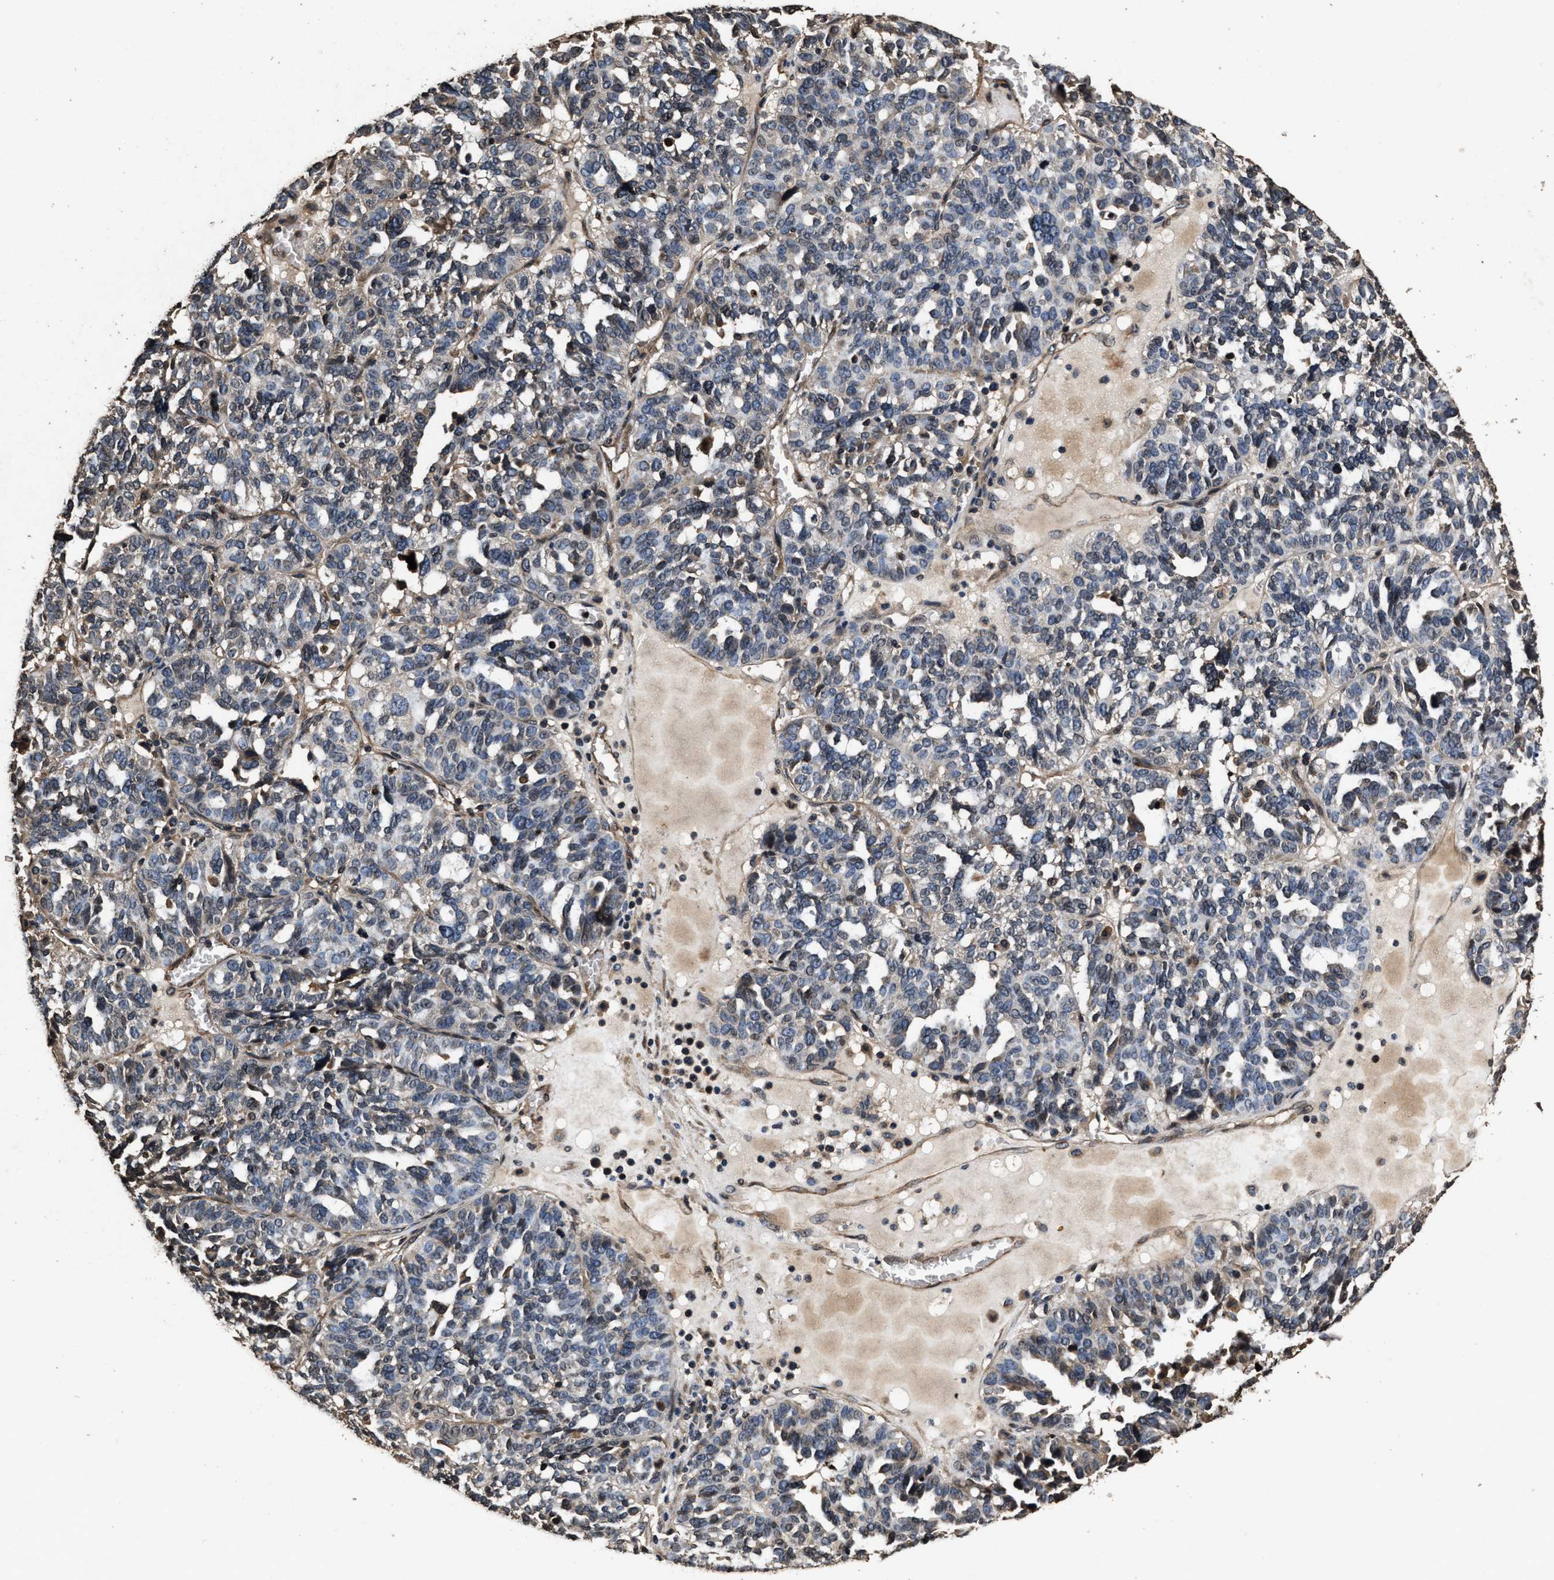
{"staining": {"intensity": "weak", "quantity": "25%-75%", "location": "cytoplasmic/membranous"}, "tissue": "ovarian cancer", "cell_type": "Tumor cells", "image_type": "cancer", "snomed": [{"axis": "morphology", "description": "Cystadenocarcinoma, serous, NOS"}, {"axis": "topography", "description": "Ovary"}], "caption": "This micrograph exhibits IHC staining of human ovarian serous cystadenocarcinoma, with low weak cytoplasmic/membranous staining in about 25%-75% of tumor cells.", "gene": "ACCS", "patient": {"sex": "female", "age": 59}}